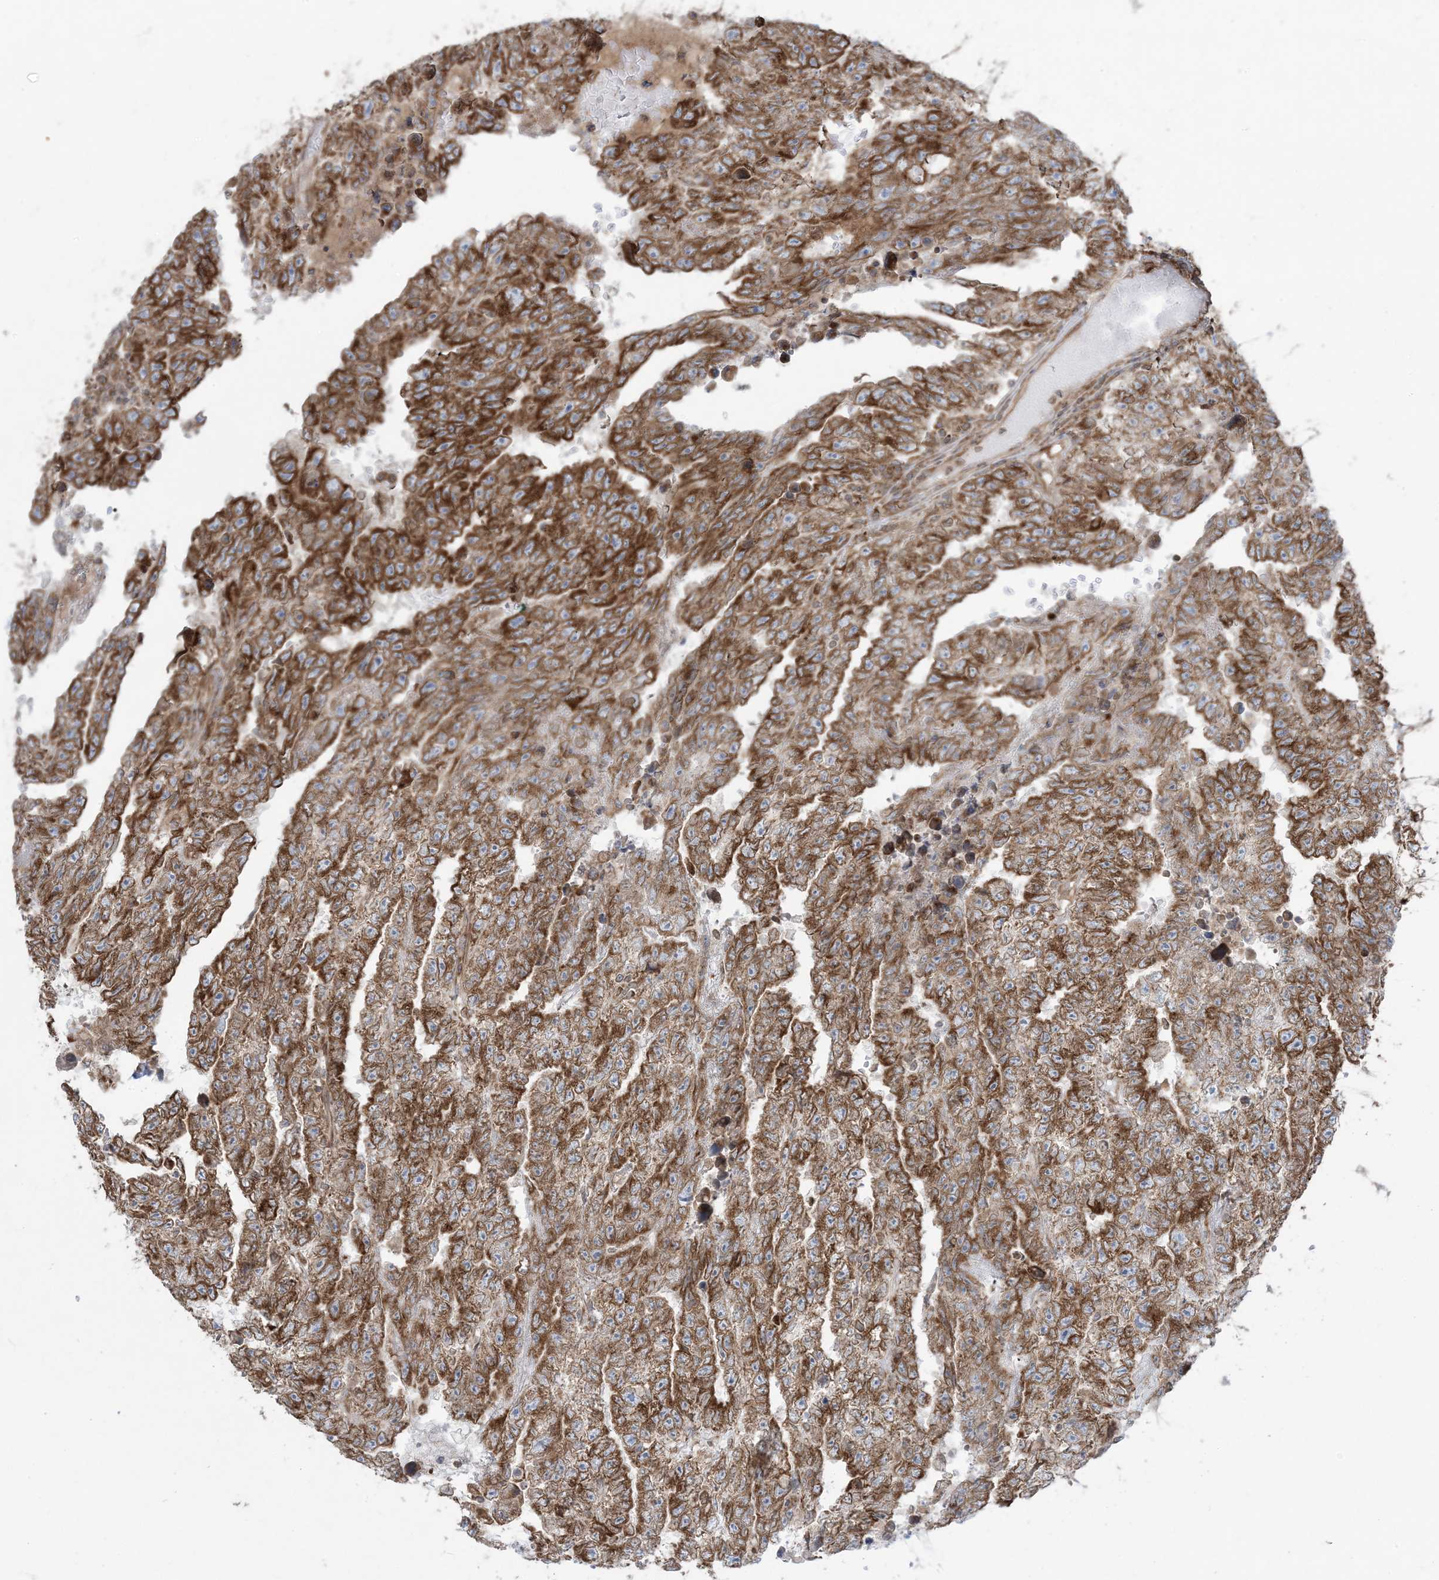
{"staining": {"intensity": "strong", "quantity": ">75%", "location": "cytoplasmic/membranous"}, "tissue": "testis cancer", "cell_type": "Tumor cells", "image_type": "cancer", "snomed": [{"axis": "morphology", "description": "Carcinoma, Embryonal, NOS"}, {"axis": "topography", "description": "Testis"}], "caption": "Immunohistochemistry (IHC) staining of testis embryonal carcinoma, which shows high levels of strong cytoplasmic/membranous expression in approximately >75% of tumor cells indicating strong cytoplasmic/membranous protein positivity. The staining was performed using DAB (brown) for protein detection and nuclei were counterstained in hematoxylin (blue).", "gene": "UBXN4", "patient": {"sex": "male", "age": 25}}